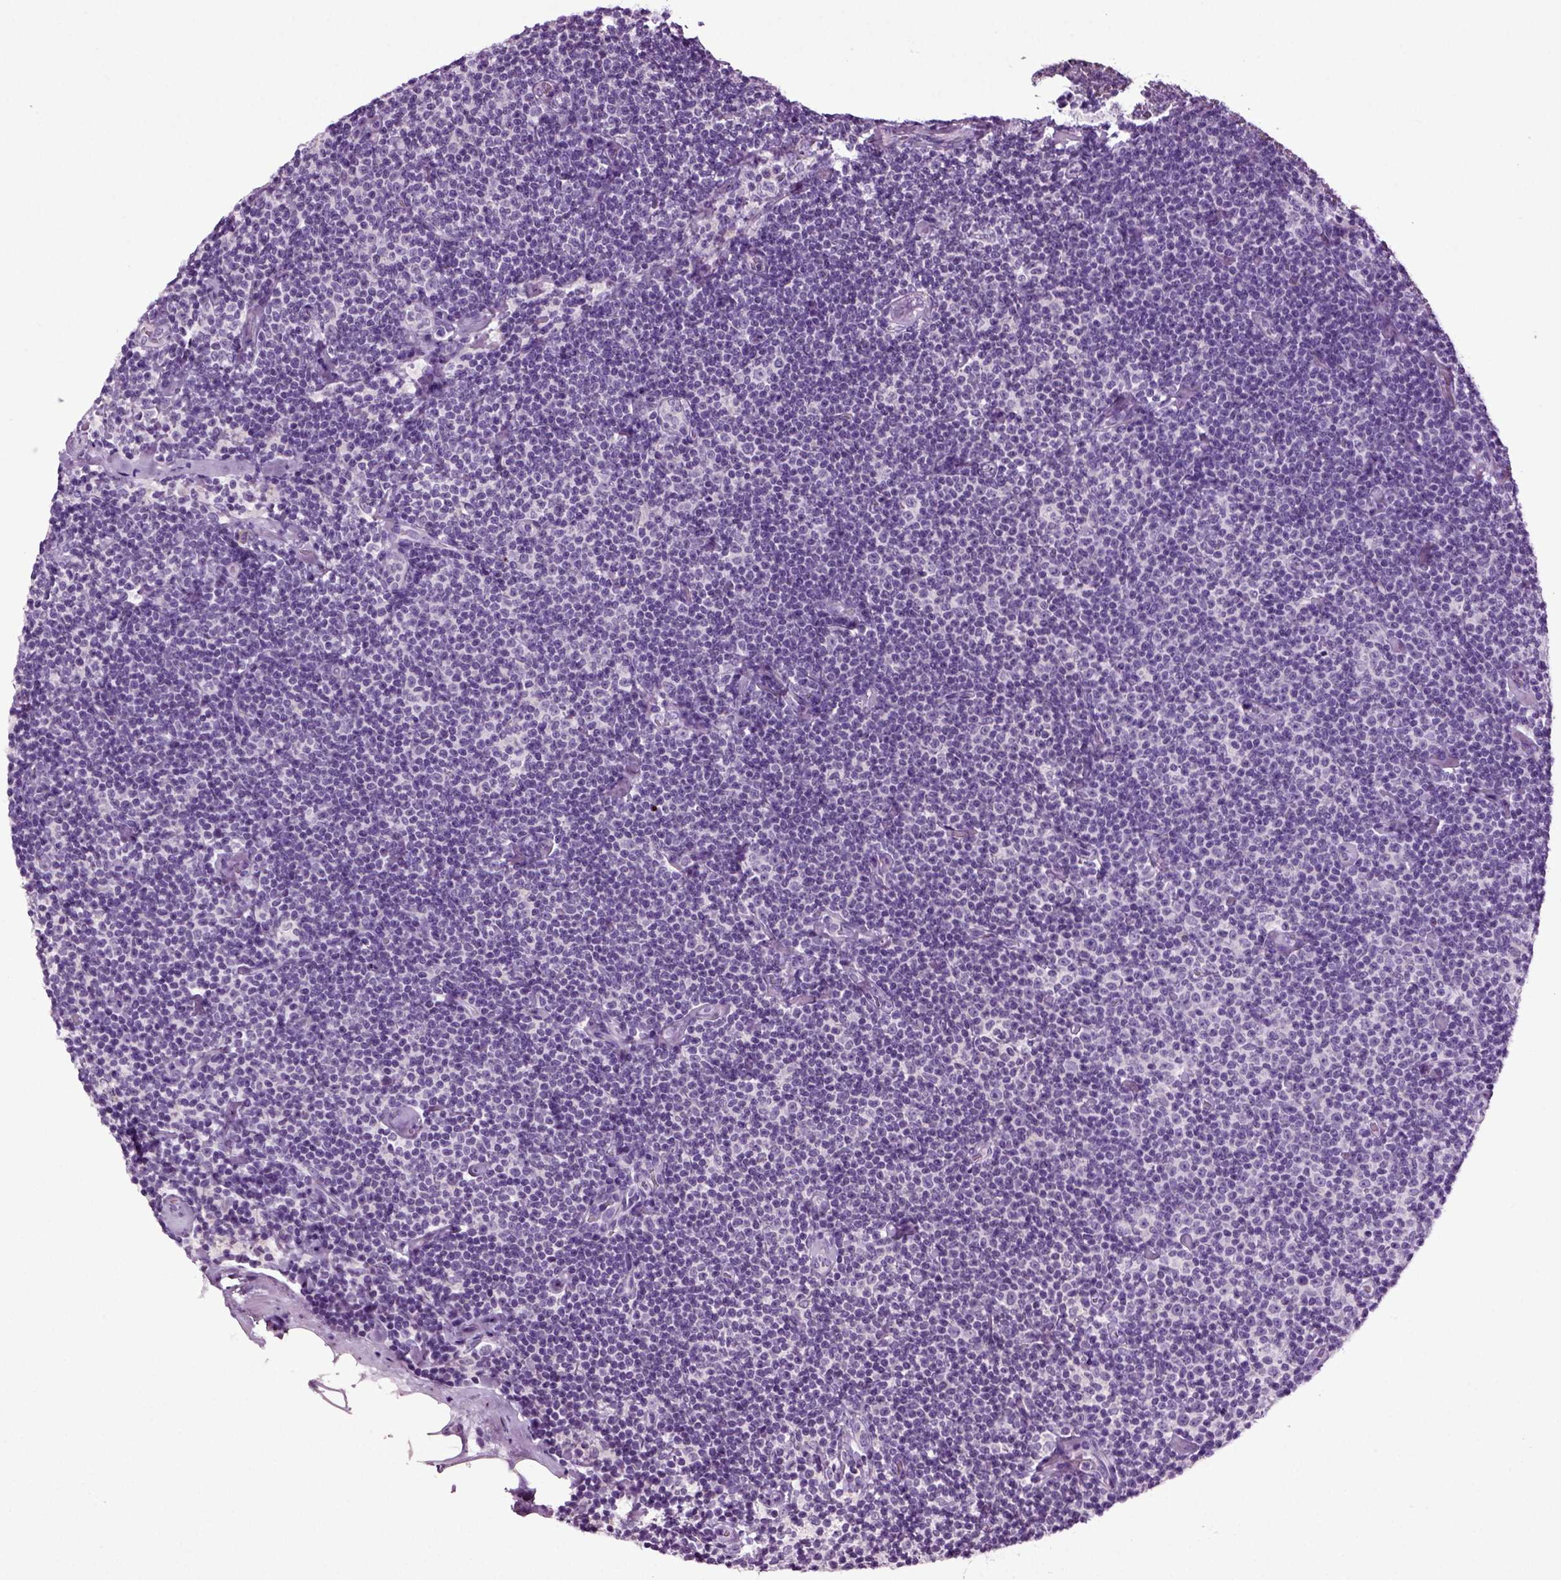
{"staining": {"intensity": "negative", "quantity": "none", "location": "none"}, "tissue": "lymphoma", "cell_type": "Tumor cells", "image_type": "cancer", "snomed": [{"axis": "morphology", "description": "Malignant lymphoma, non-Hodgkin's type, Low grade"}, {"axis": "topography", "description": "Lymph node"}], "caption": "This is an immunohistochemistry photomicrograph of human lymphoma. There is no positivity in tumor cells.", "gene": "DNAH10", "patient": {"sex": "male", "age": 81}}